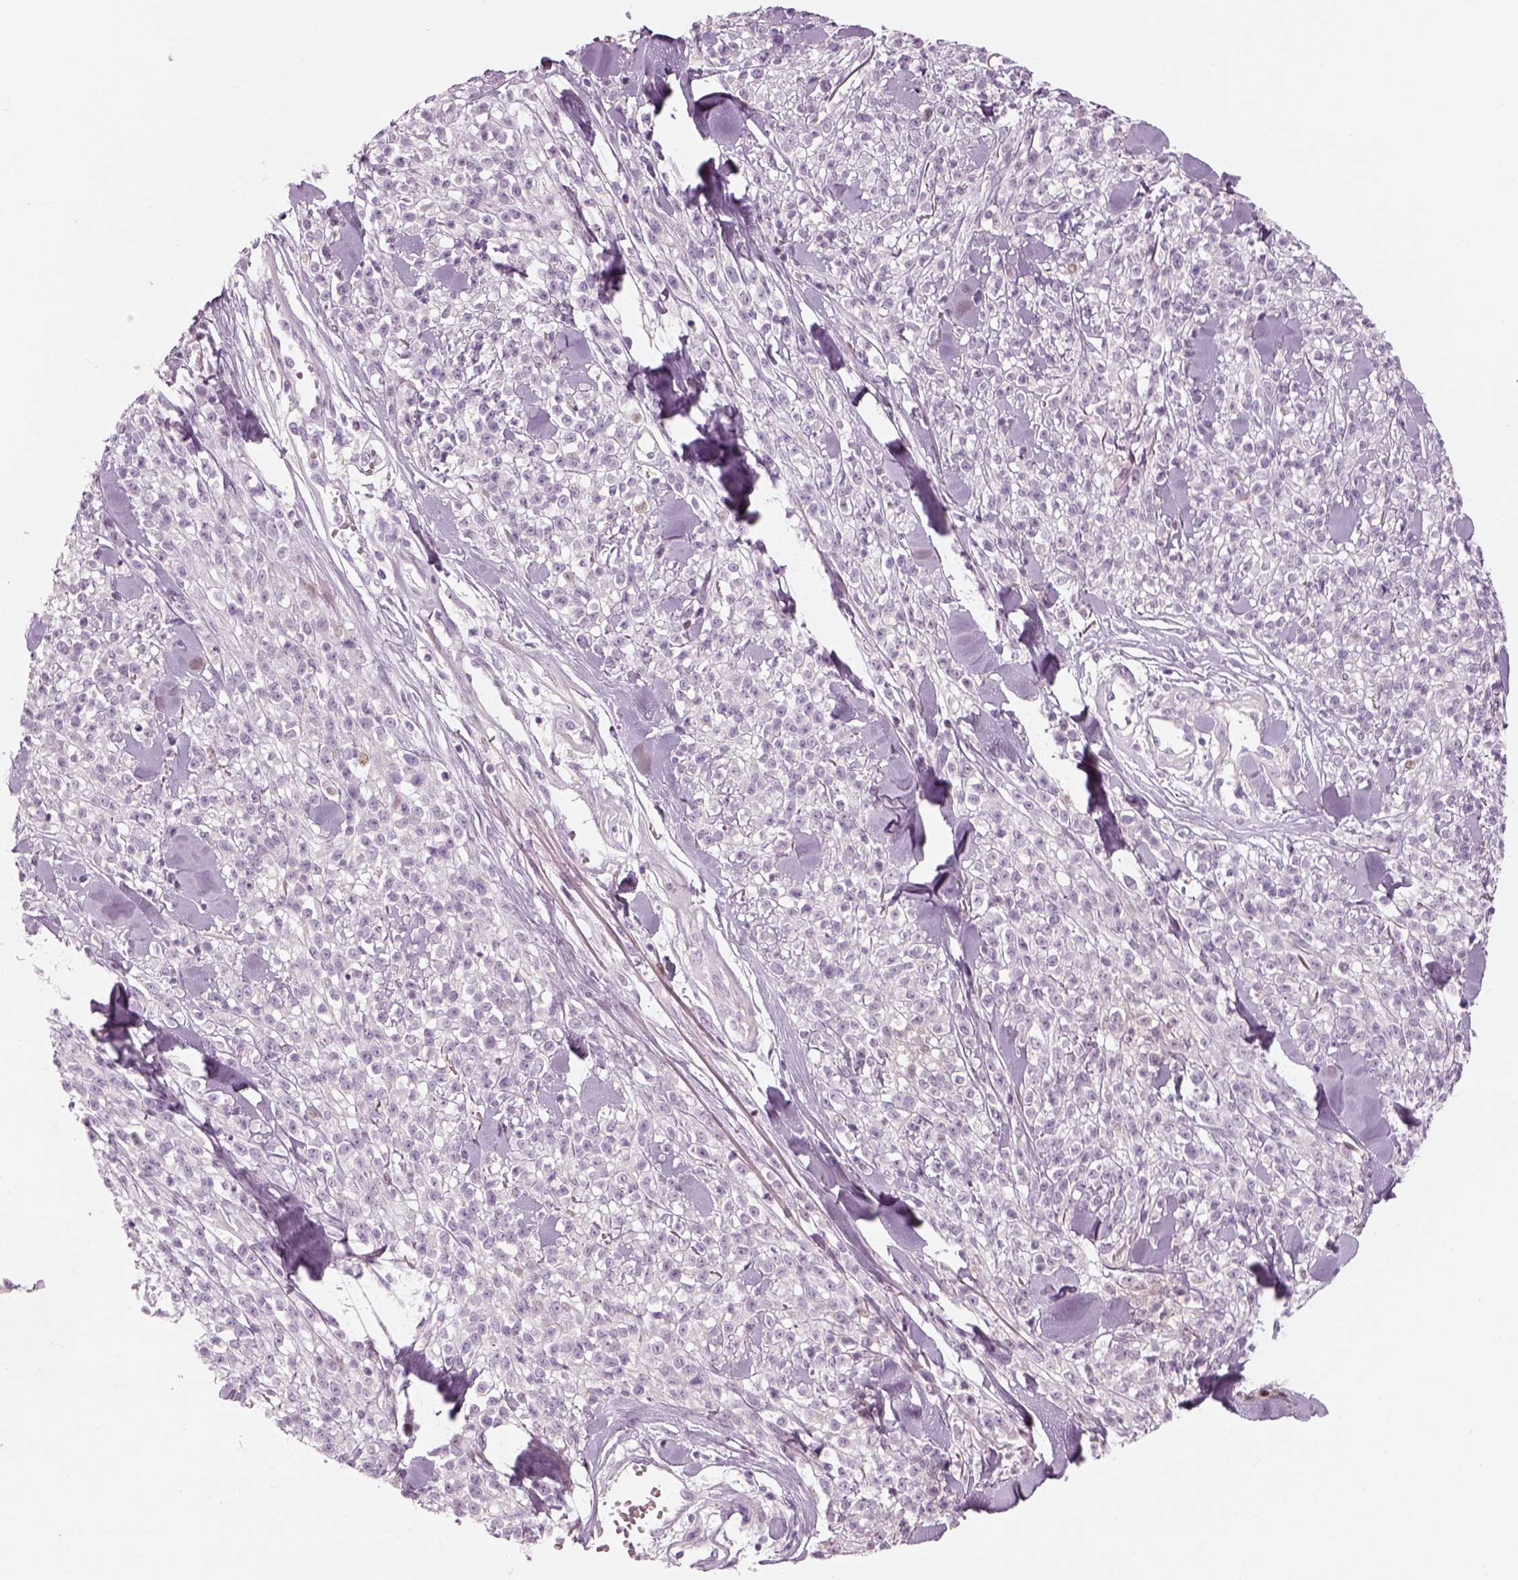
{"staining": {"intensity": "negative", "quantity": "none", "location": "none"}, "tissue": "melanoma", "cell_type": "Tumor cells", "image_type": "cancer", "snomed": [{"axis": "morphology", "description": "Malignant melanoma, NOS"}, {"axis": "topography", "description": "Skin"}, {"axis": "topography", "description": "Skin of trunk"}], "caption": "Histopathology image shows no significant protein positivity in tumor cells of malignant melanoma. Nuclei are stained in blue.", "gene": "PABPC1L2B", "patient": {"sex": "male", "age": 74}}